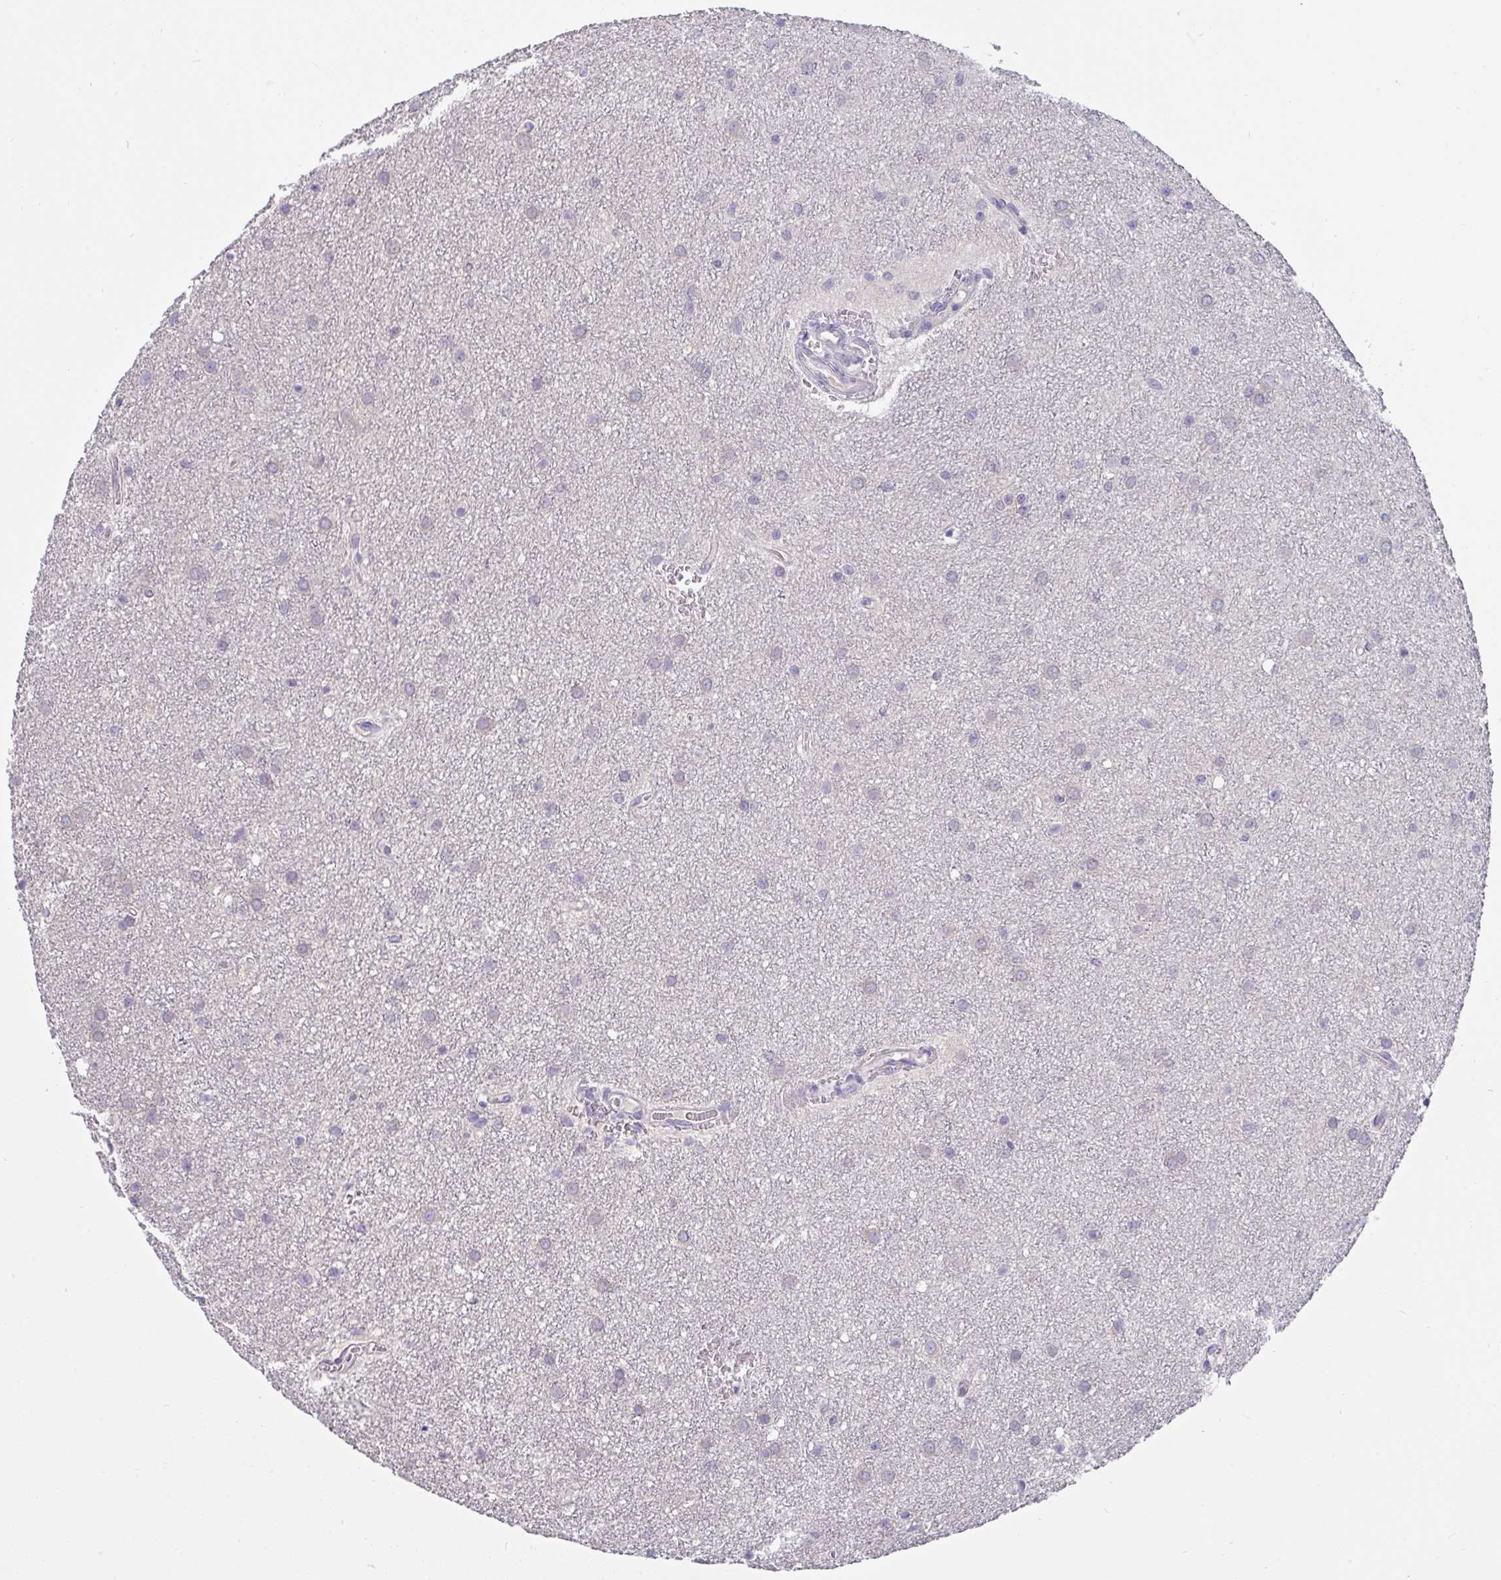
{"staining": {"intensity": "negative", "quantity": "none", "location": "none"}, "tissue": "glioma", "cell_type": "Tumor cells", "image_type": "cancer", "snomed": [{"axis": "morphology", "description": "Glioma, malignant, Low grade"}, {"axis": "topography", "description": "Cerebellum"}], "caption": "High magnification brightfield microscopy of malignant low-grade glioma stained with DAB (3,3'-diaminobenzidine) (brown) and counterstained with hematoxylin (blue): tumor cells show no significant positivity. The staining is performed using DAB (3,3'-diaminobenzidine) brown chromogen with nuclei counter-stained in using hematoxylin.", "gene": "TMEM41A", "patient": {"sex": "female", "age": 5}}